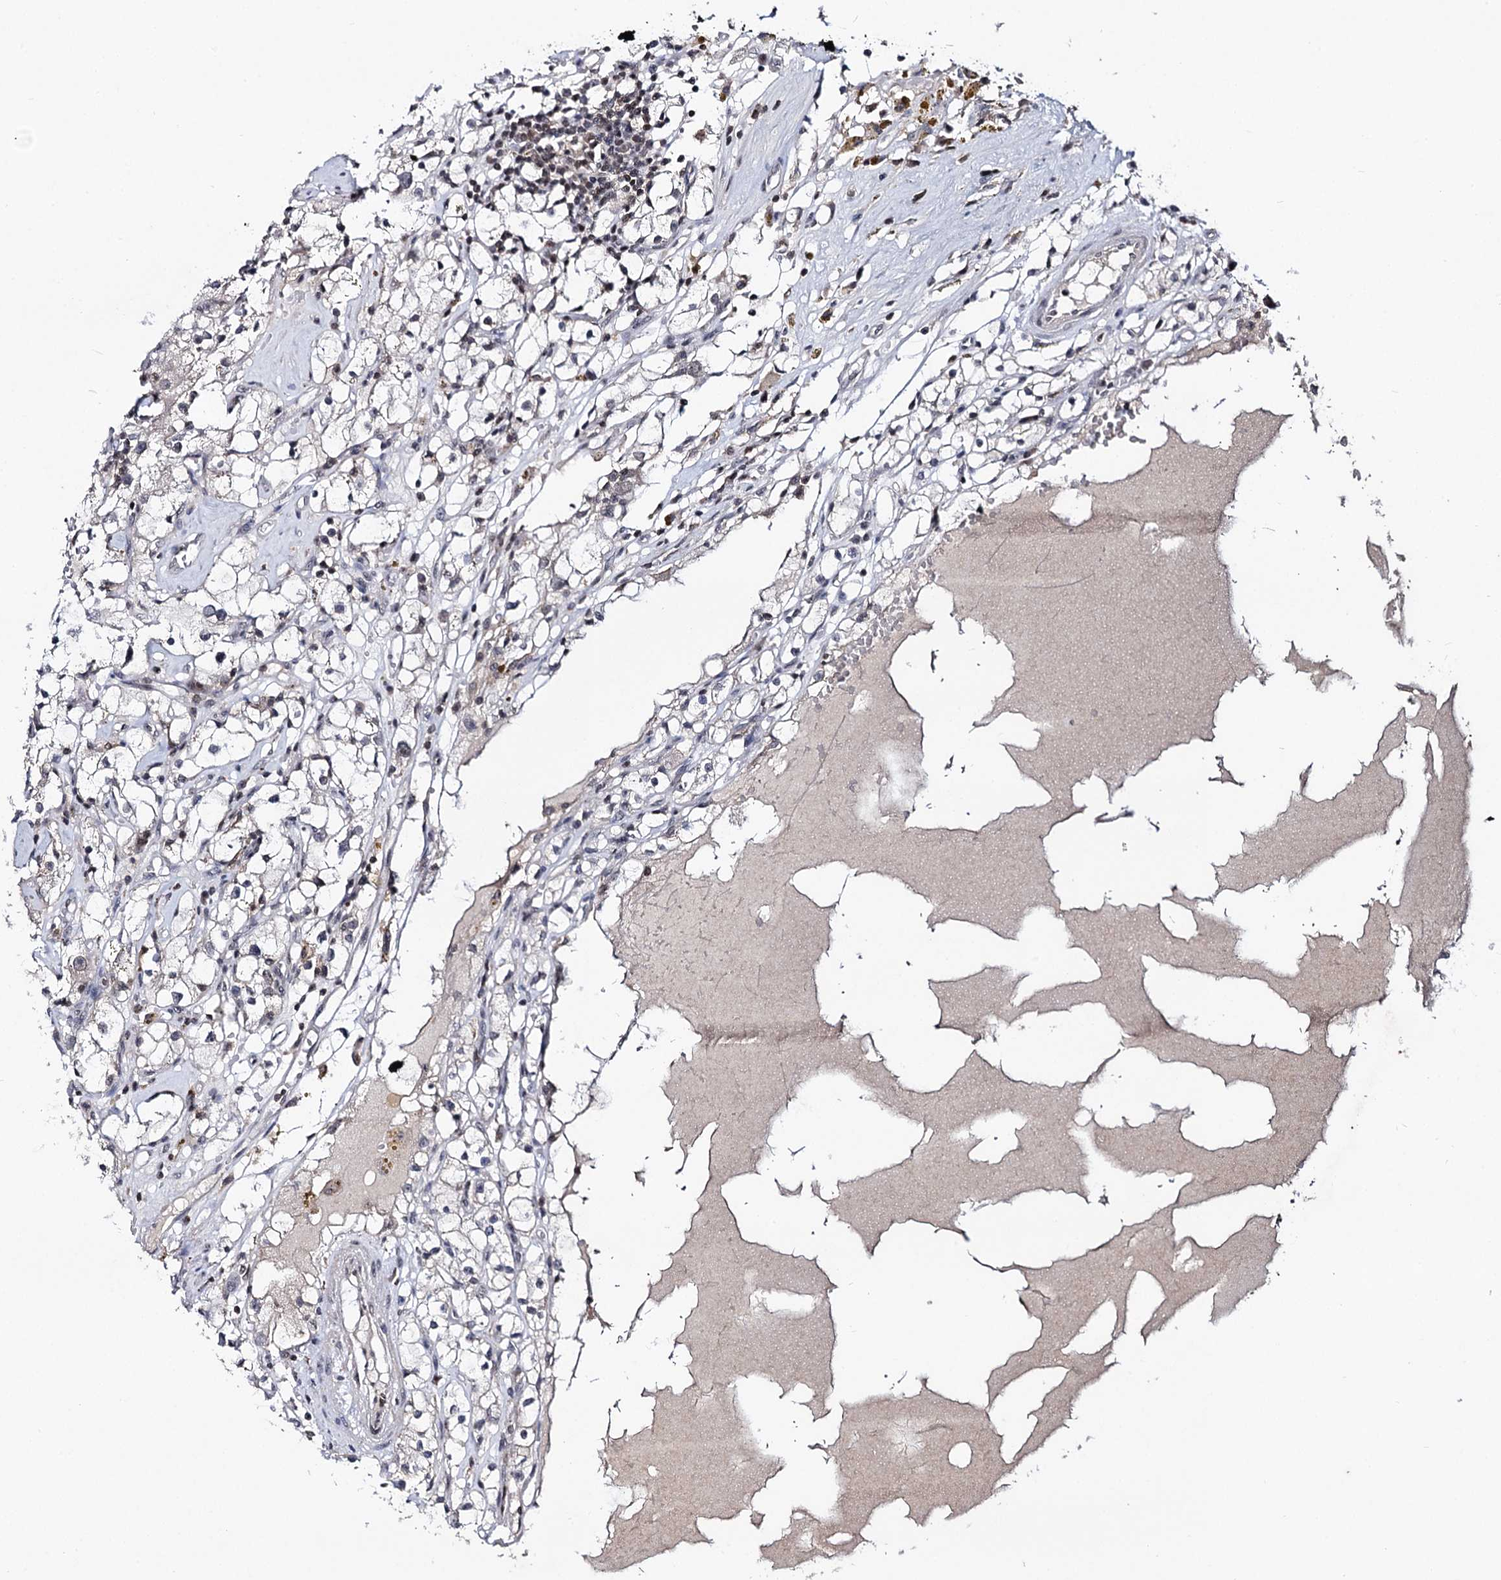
{"staining": {"intensity": "negative", "quantity": "none", "location": "none"}, "tissue": "renal cancer", "cell_type": "Tumor cells", "image_type": "cancer", "snomed": [{"axis": "morphology", "description": "Adenocarcinoma, NOS"}, {"axis": "topography", "description": "Kidney"}], "caption": "Immunohistochemical staining of adenocarcinoma (renal) shows no significant expression in tumor cells. (Brightfield microscopy of DAB (3,3'-diaminobenzidine) immunohistochemistry (IHC) at high magnification).", "gene": "SMCHD1", "patient": {"sex": "male", "age": 56}}